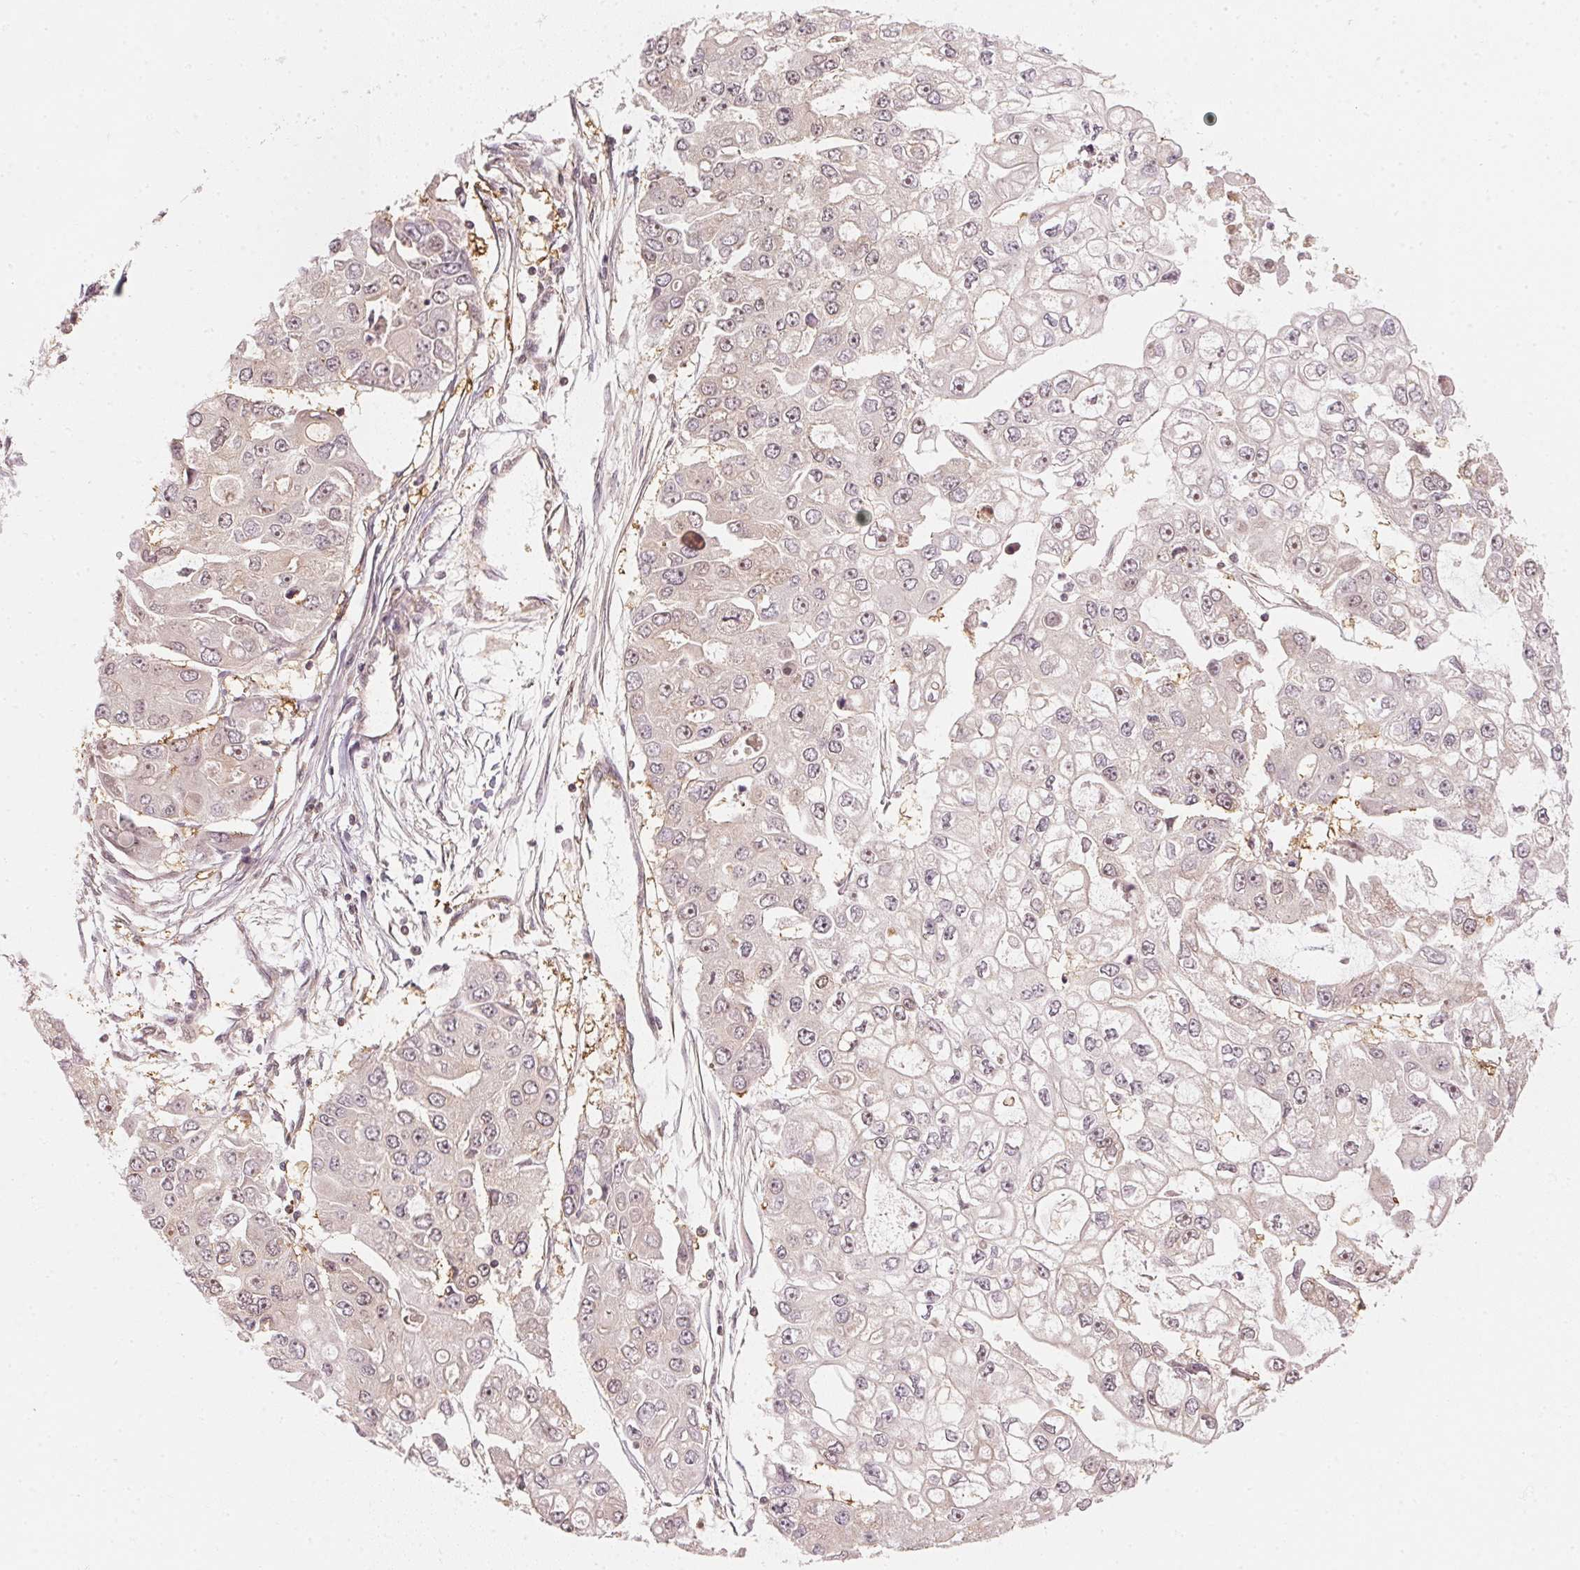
{"staining": {"intensity": "weak", "quantity": "25%-75%", "location": "nuclear"}, "tissue": "ovarian cancer", "cell_type": "Tumor cells", "image_type": "cancer", "snomed": [{"axis": "morphology", "description": "Cystadenocarcinoma, serous, NOS"}, {"axis": "topography", "description": "Ovary"}], "caption": "This image exhibits immunohistochemistry (IHC) staining of human serous cystadenocarcinoma (ovarian), with low weak nuclear positivity in about 25%-75% of tumor cells.", "gene": "UBE2L3", "patient": {"sex": "female", "age": 56}}